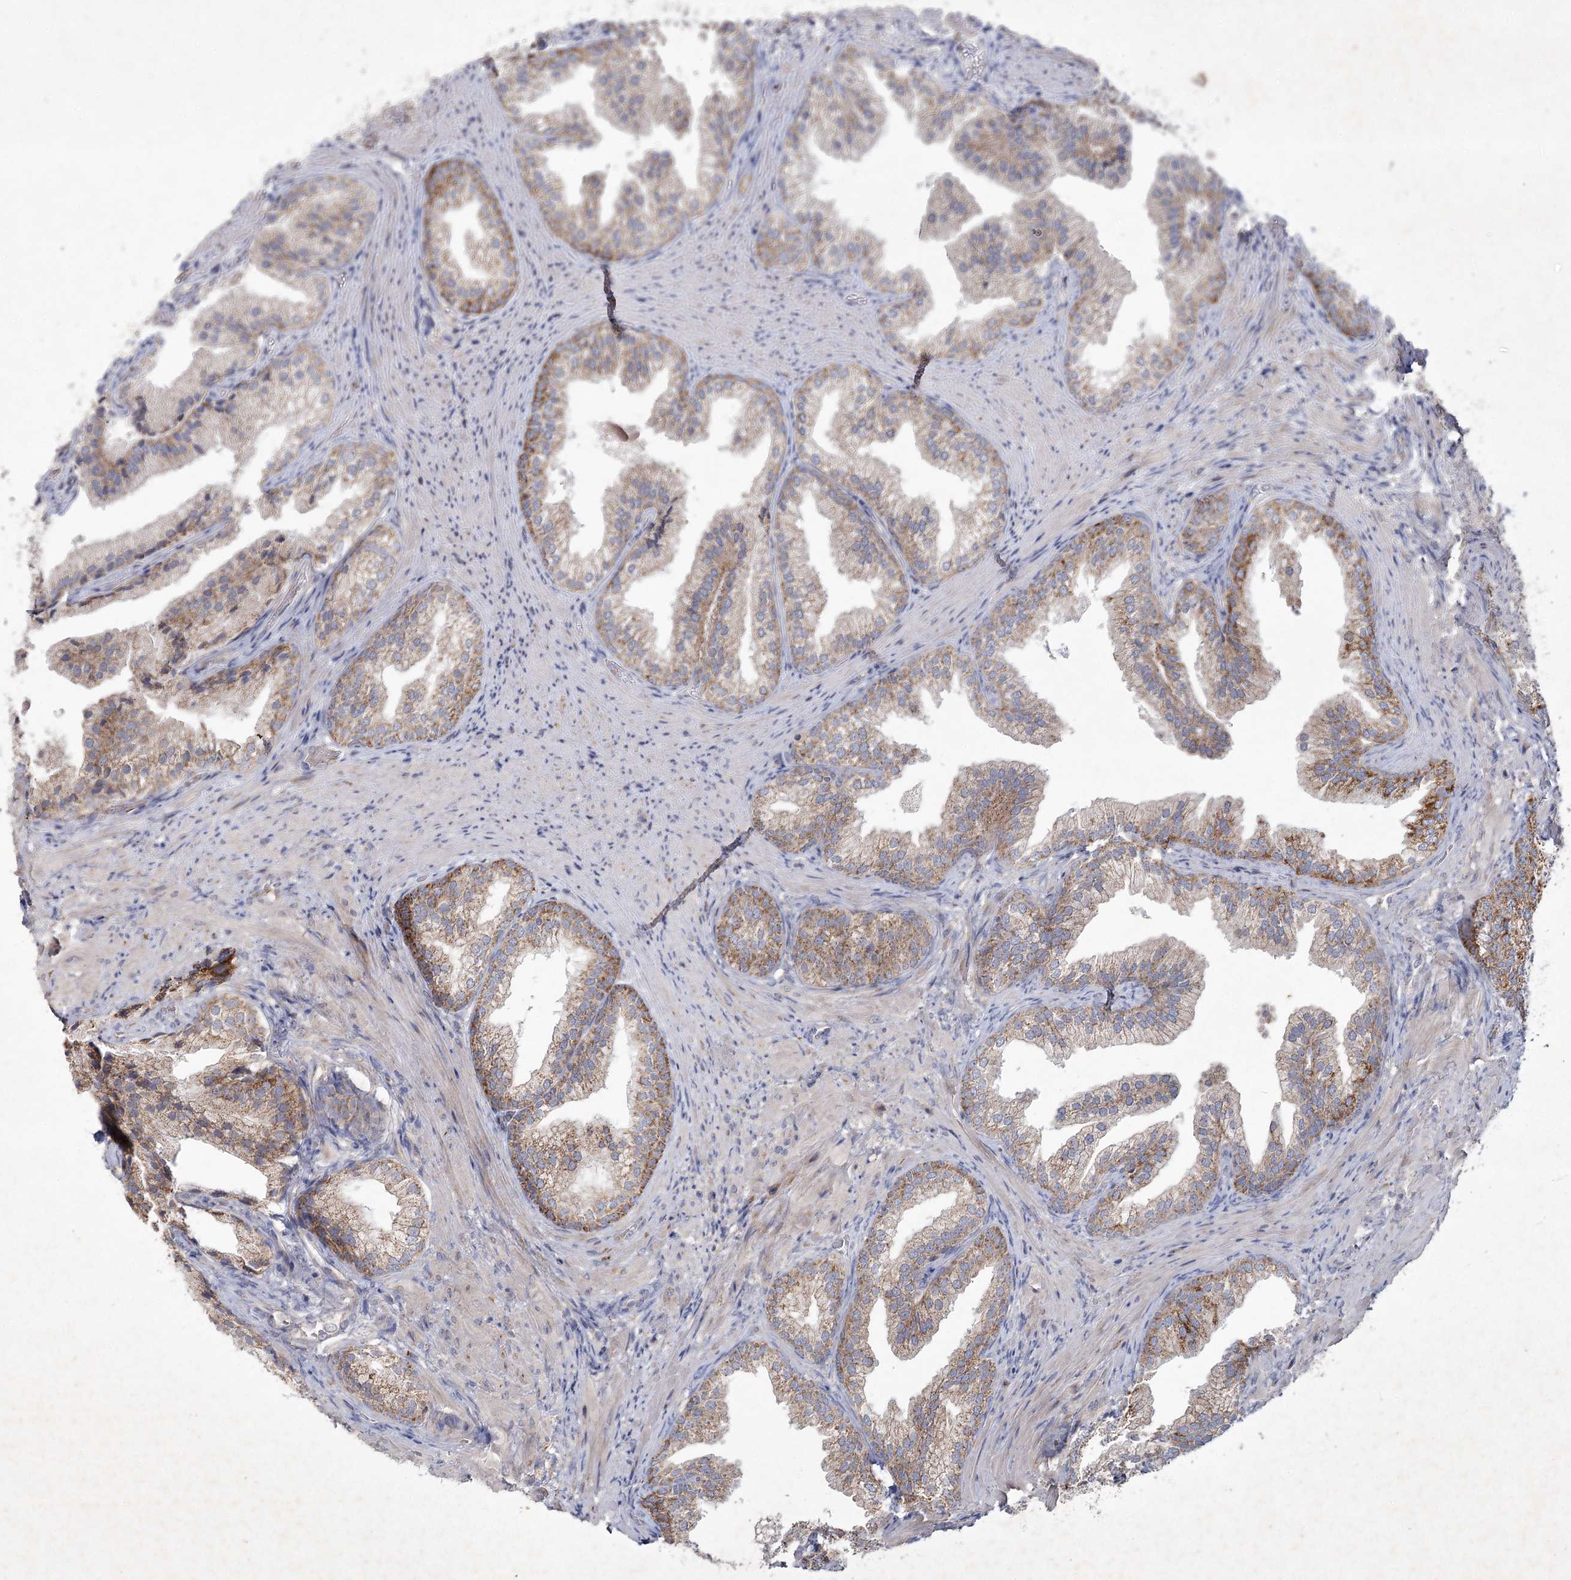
{"staining": {"intensity": "moderate", "quantity": ">75%", "location": "cytoplasmic/membranous"}, "tissue": "prostate", "cell_type": "Glandular cells", "image_type": "normal", "snomed": [{"axis": "morphology", "description": "Normal tissue, NOS"}, {"axis": "topography", "description": "Prostate"}], "caption": "Brown immunohistochemical staining in normal human prostate reveals moderate cytoplasmic/membranous staining in approximately >75% of glandular cells.", "gene": "MRPL44", "patient": {"sex": "male", "age": 76}}